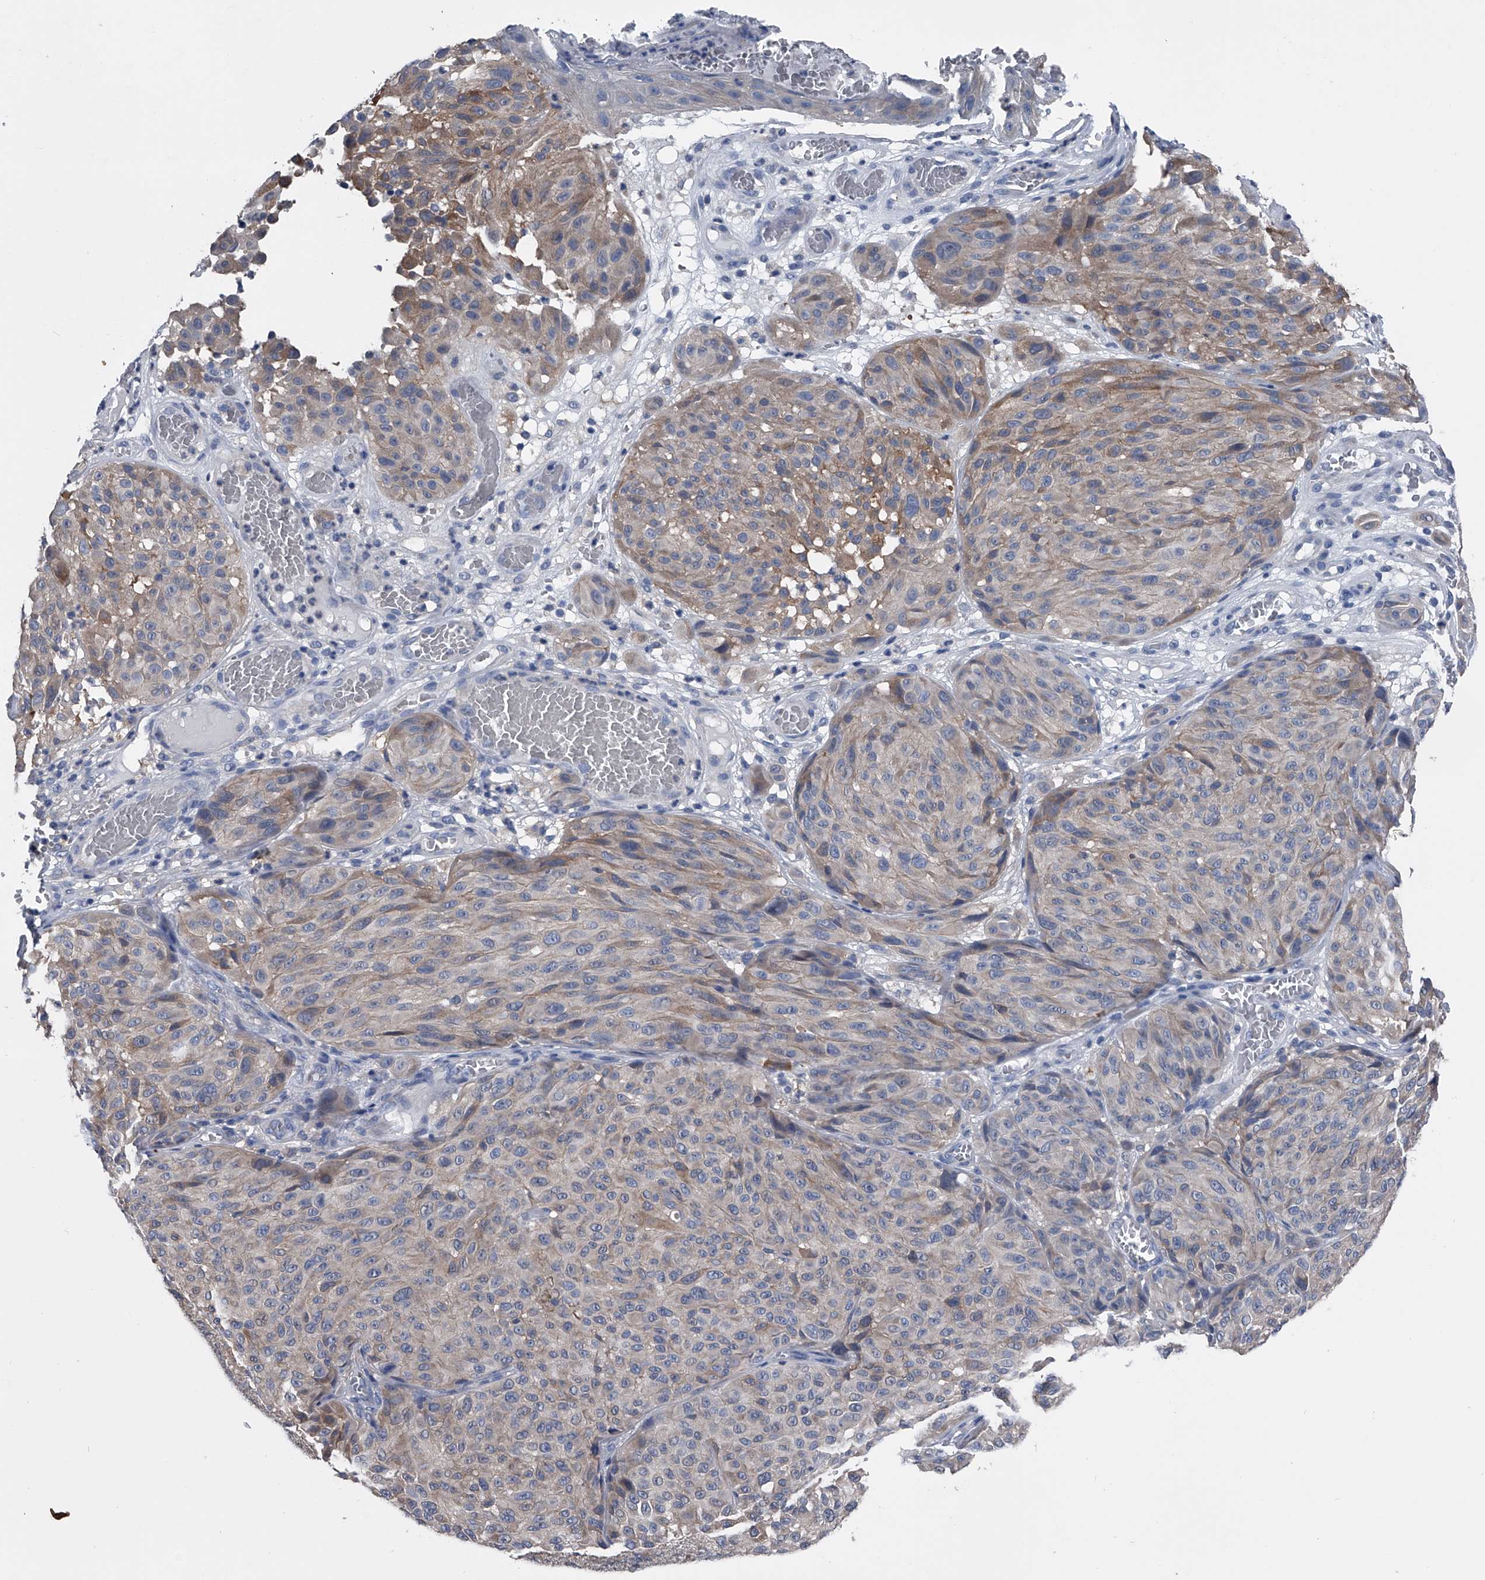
{"staining": {"intensity": "weak", "quantity": "<25%", "location": "cytoplasmic/membranous"}, "tissue": "melanoma", "cell_type": "Tumor cells", "image_type": "cancer", "snomed": [{"axis": "morphology", "description": "Malignant melanoma, NOS"}, {"axis": "topography", "description": "Skin"}], "caption": "Immunohistochemistry image of neoplastic tissue: human malignant melanoma stained with DAB exhibits no significant protein positivity in tumor cells. (DAB (3,3'-diaminobenzidine) IHC visualized using brightfield microscopy, high magnification).", "gene": "KIF13A", "patient": {"sex": "male", "age": 83}}